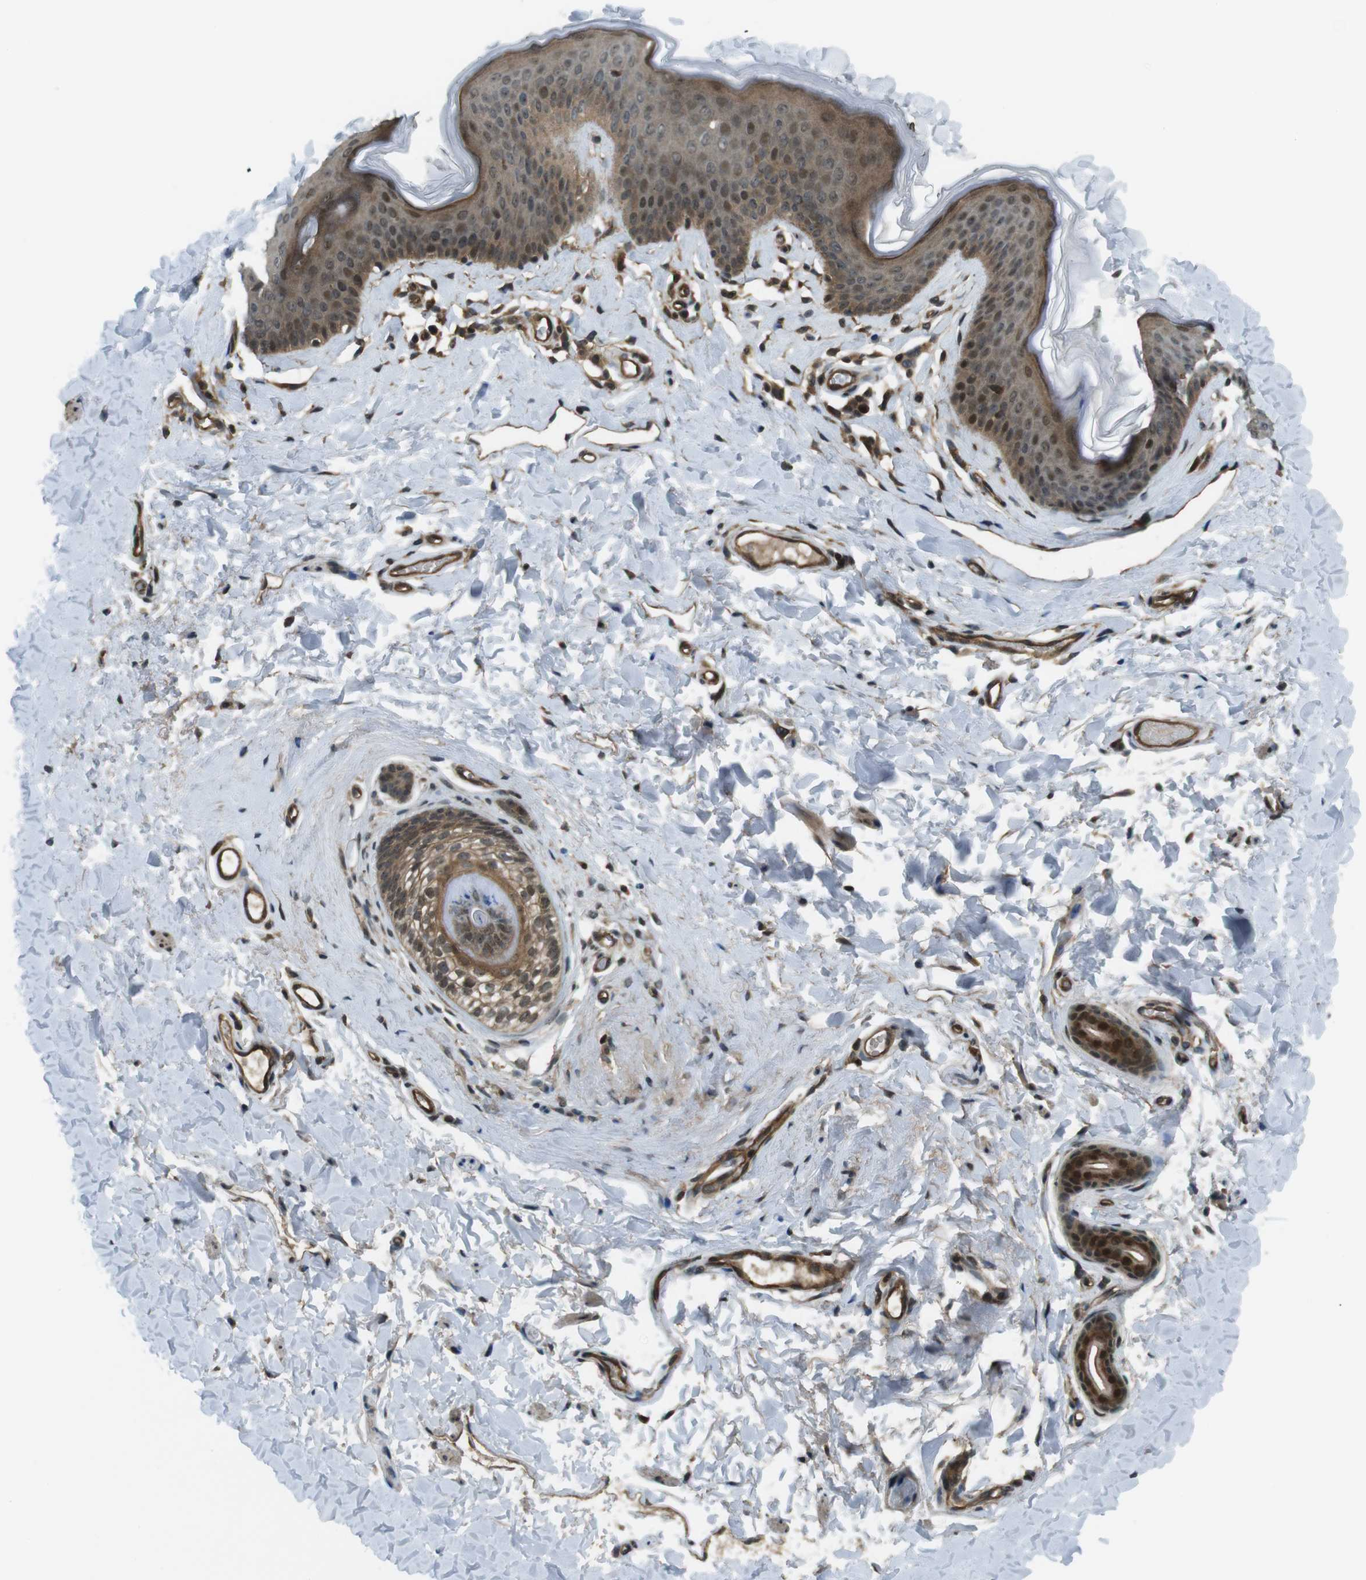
{"staining": {"intensity": "moderate", "quantity": ">75%", "location": "cytoplasmic/membranous,nuclear"}, "tissue": "skin", "cell_type": "Epidermal cells", "image_type": "normal", "snomed": [{"axis": "morphology", "description": "Normal tissue, NOS"}, {"axis": "morphology", "description": "Inflammation, NOS"}, {"axis": "topography", "description": "Vulva"}], "caption": "This is a micrograph of IHC staining of unremarkable skin, which shows moderate staining in the cytoplasmic/membranous,nuclear of epidermal cells.", "gene": "TIAM2", "patient": {"sex": "female", "age": 84}}